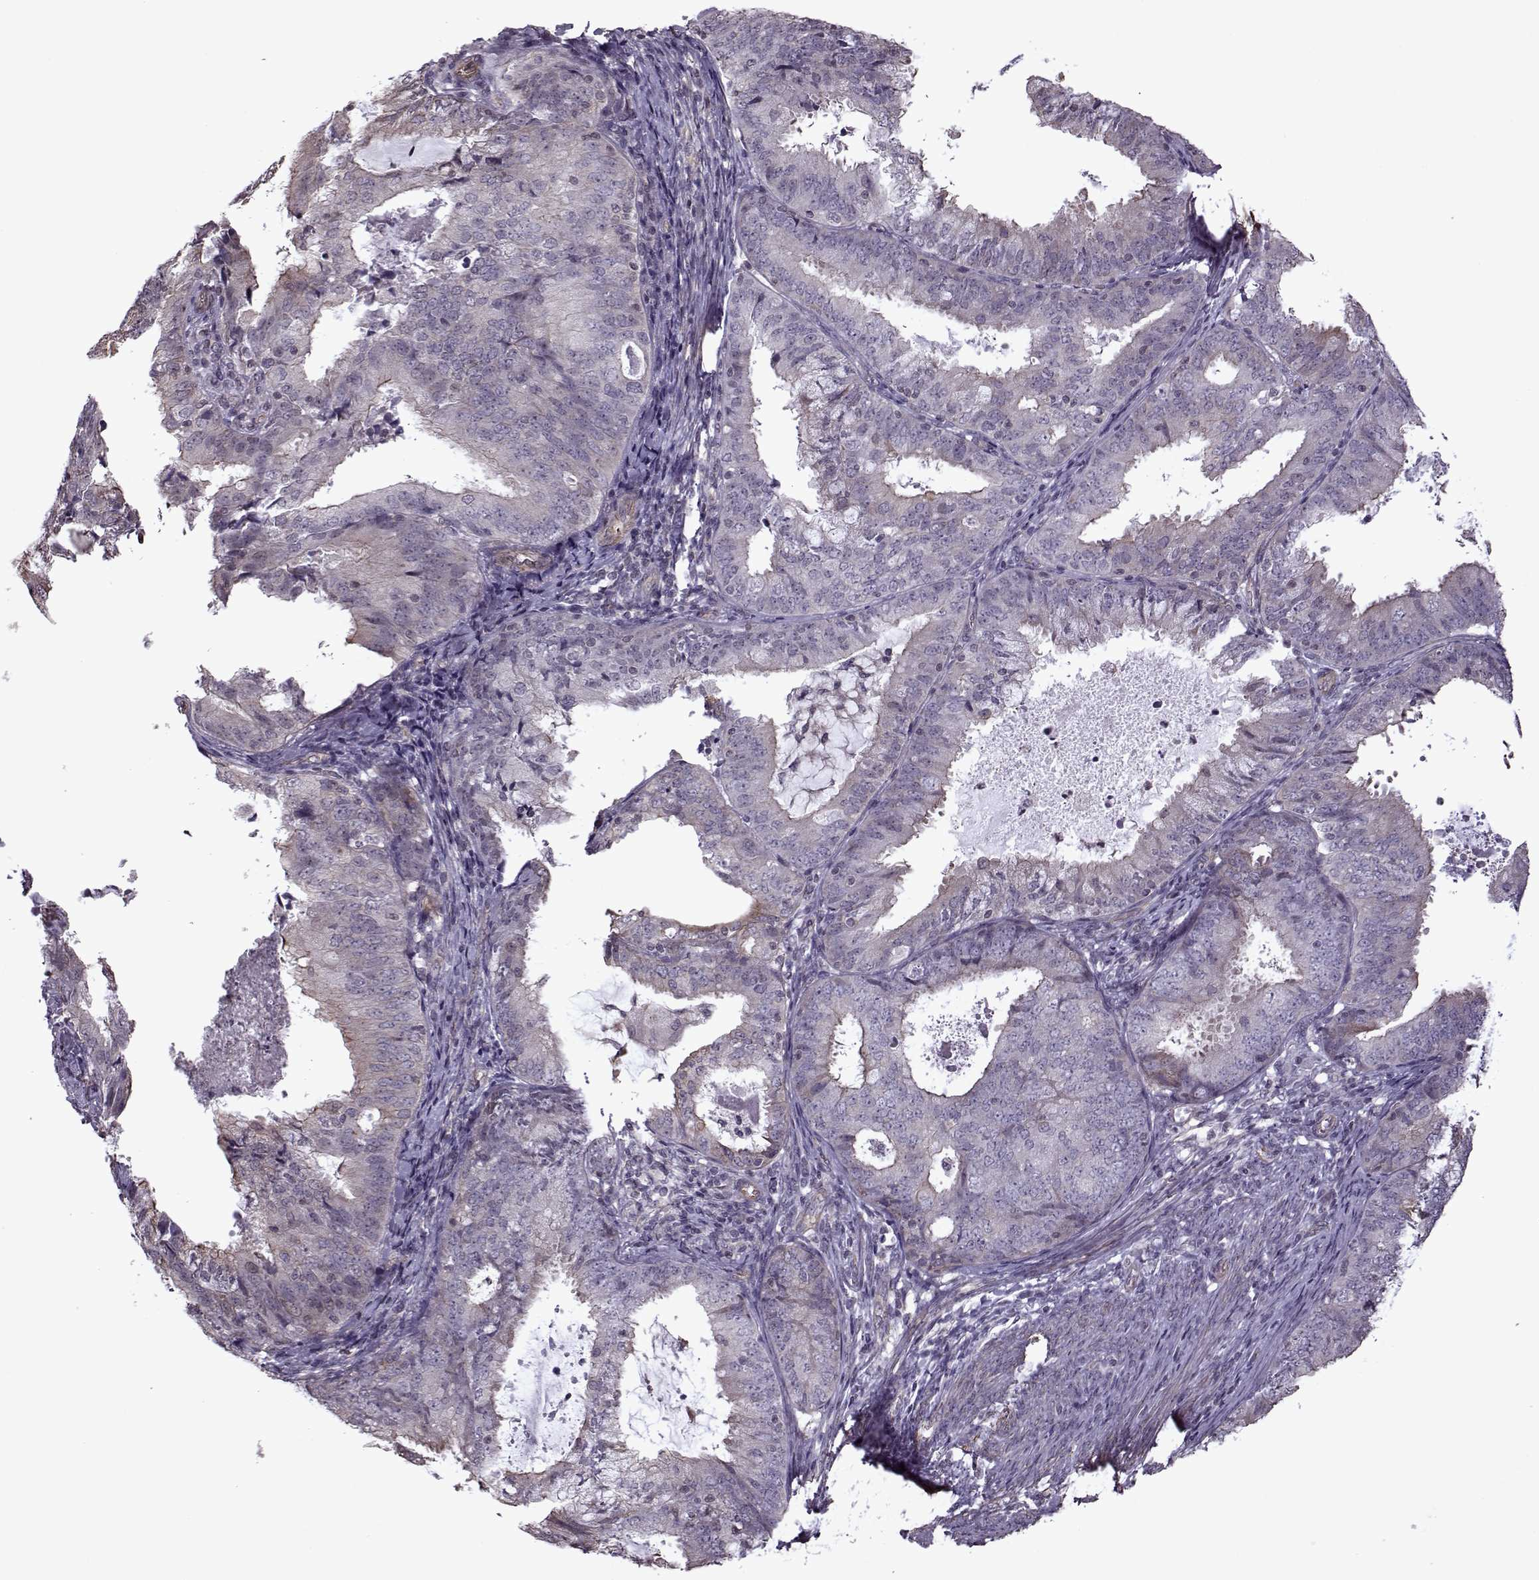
{"staining": {"intensity": "negative", "quantity": "none", "location": "none"}, "tissue": "endometrial cancer", "cell_type": "Tumor cells", "image_type": "cancer", "snomed": [{"axis": "morphology", "description": "Adenocarcinoma, NOS"}, {"axis": "topography", "description": "Endometrium"}], "caption": "Histopathology image shows no protein positivity in tumor cells of endometrial adenocarcinoma tissue.", "gene": "KRT9", "patient": {"sex": "female", "age": 57}}